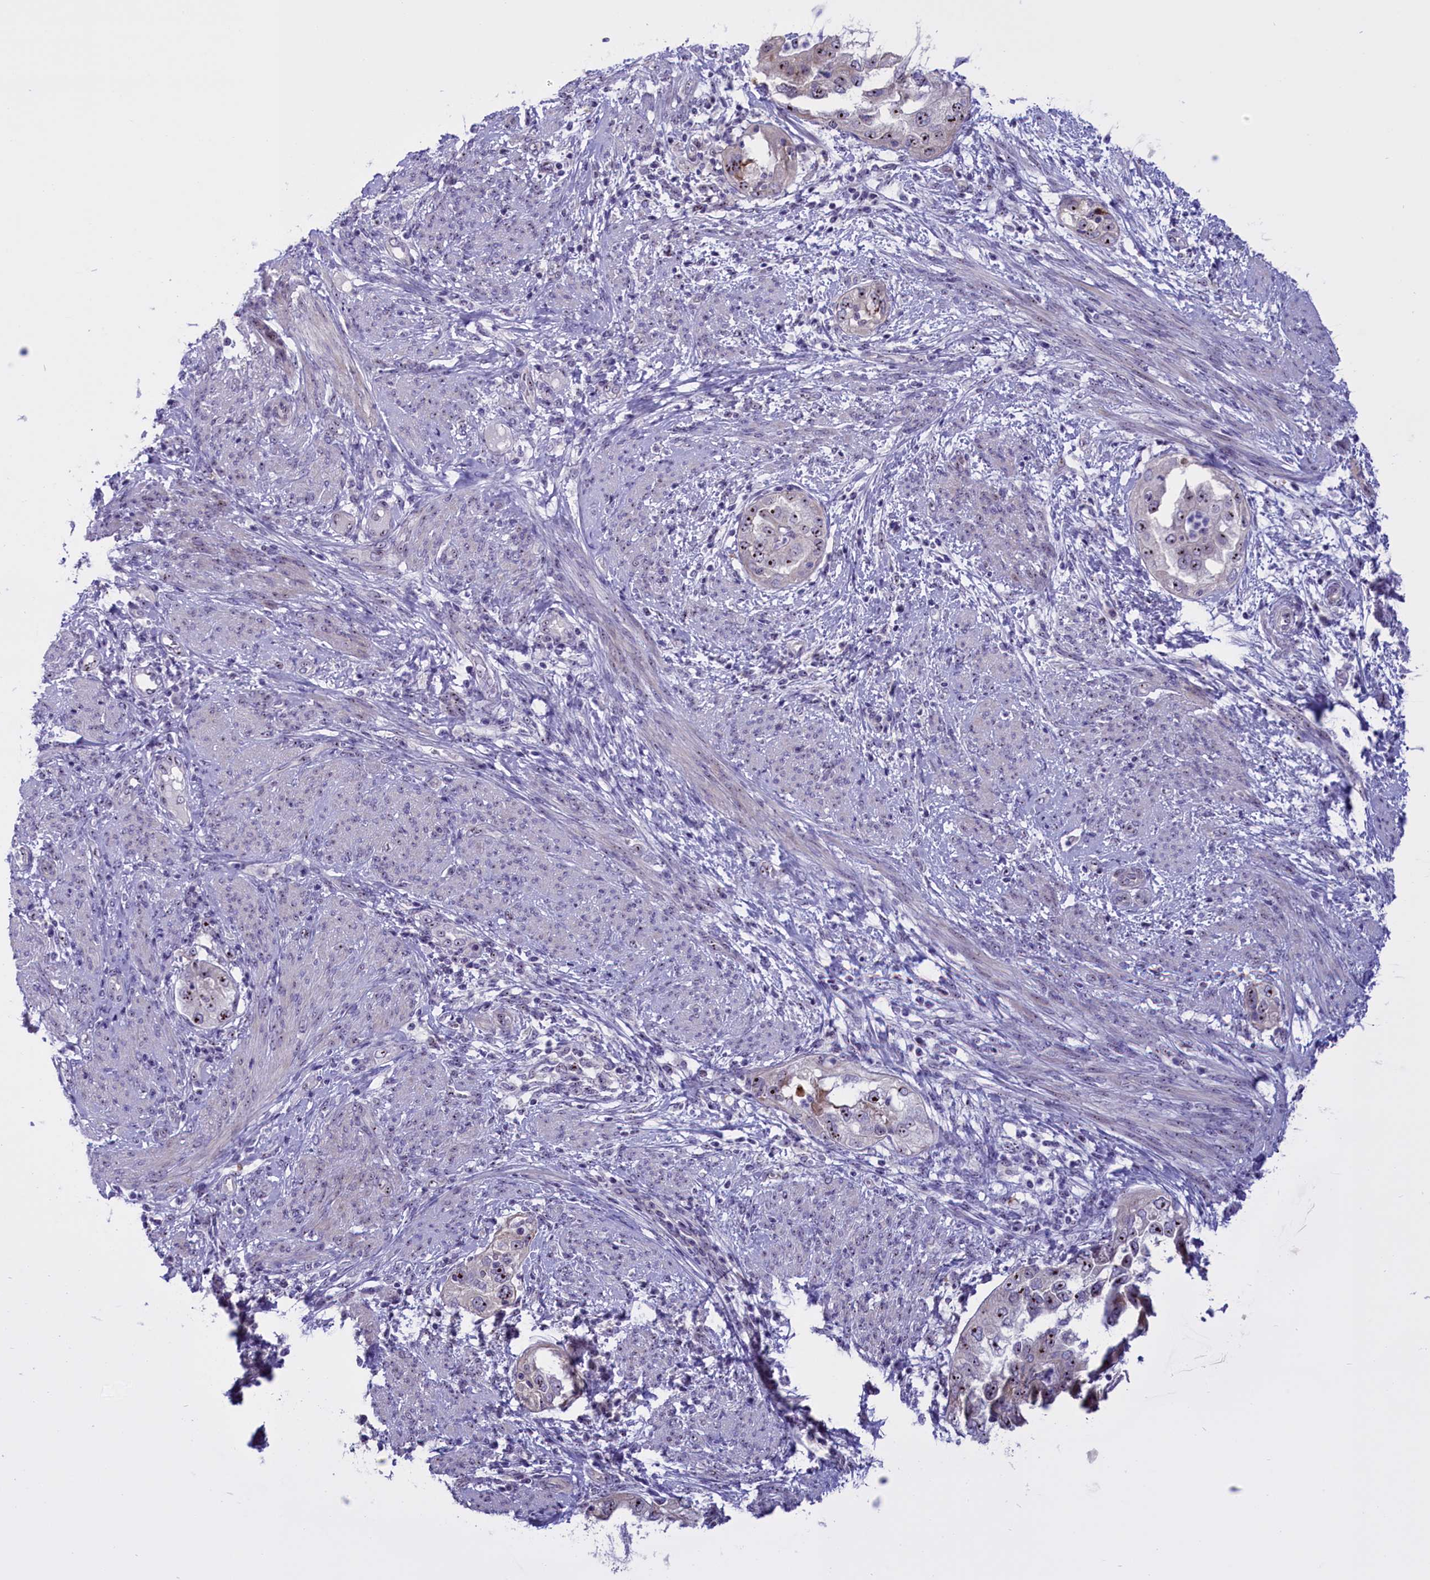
{"staining": {"intensity": "moderate", "quantity": "25%-75%", "location": "nuclear"}, "tissue": "endometrial cancer", "cell_type": "Tumor cells", "image_type": "cancer", "snomed": [{"axis": "morphology", "description": "Adenocarcinoma, NOS"}, {"axis": "topography", "description": "Endometrium"}], "caption": "Endometrial adenocarcinoma was stained to show a protein in brown. There is medium levels of moderate nuclear staining in approximately 25%-75% of tumor cells.", "gene": "TBL3", "patient": {"sex": "female", "age": 85}}